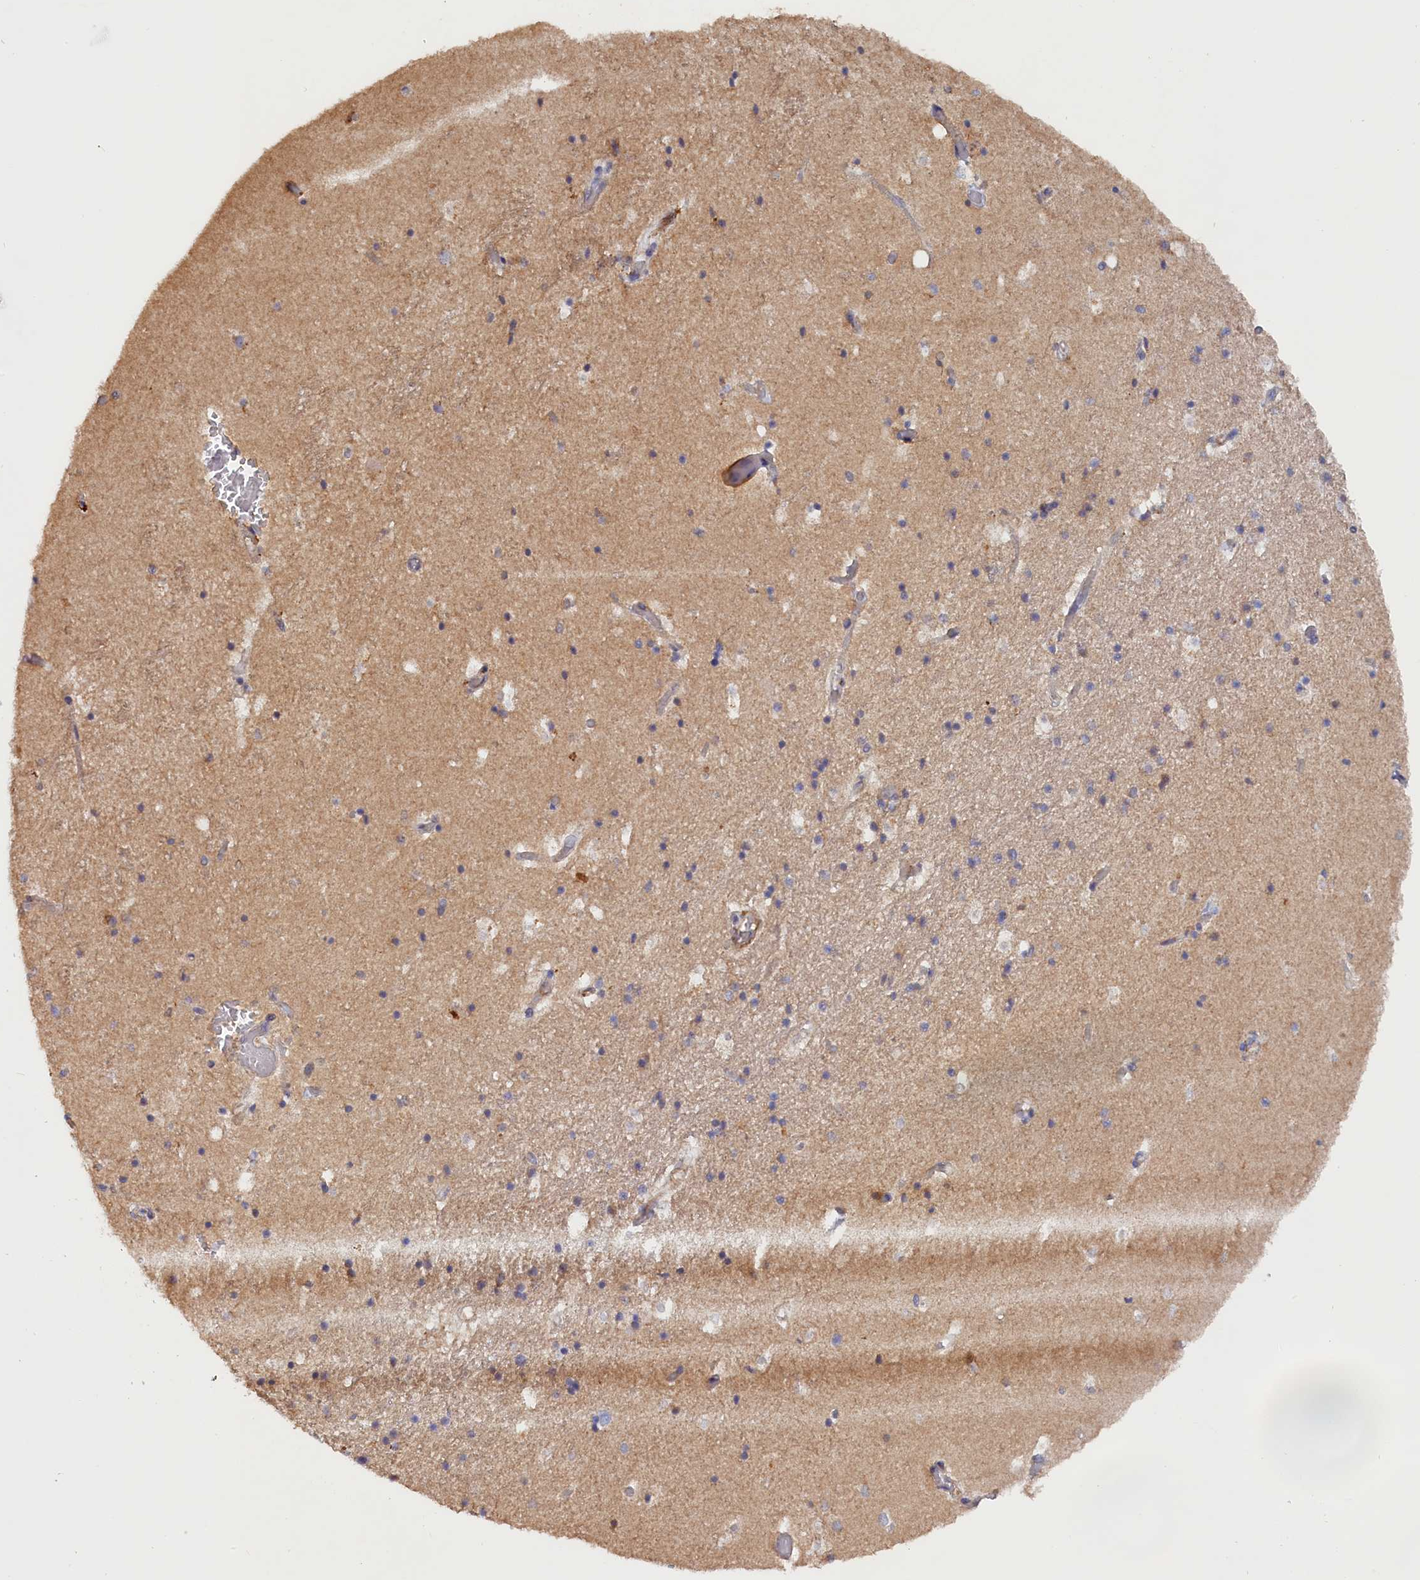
{"staining": {"intensity": "weak", "quantity": "<25%", "location": "cytoplasmic/membranous"}, "tissue": "hippocampus", "cell_type": "Glial cells", "image_type": "normal", "snomed": [{"axis": "morphology", "description": "Normal tissue, NOS"}, {"axis": "topography", "description": "Hippocampus"}], "caption": "Normal hippocampus was stained to show a protein in brown. There is no significant expression in glial cells. (DAB (3,3'-diaminobenzidine) immunohistochemistry (IHC), high magnification).", "gene": "TANGO6", "patient": {"sex": "female", "age": 52}}